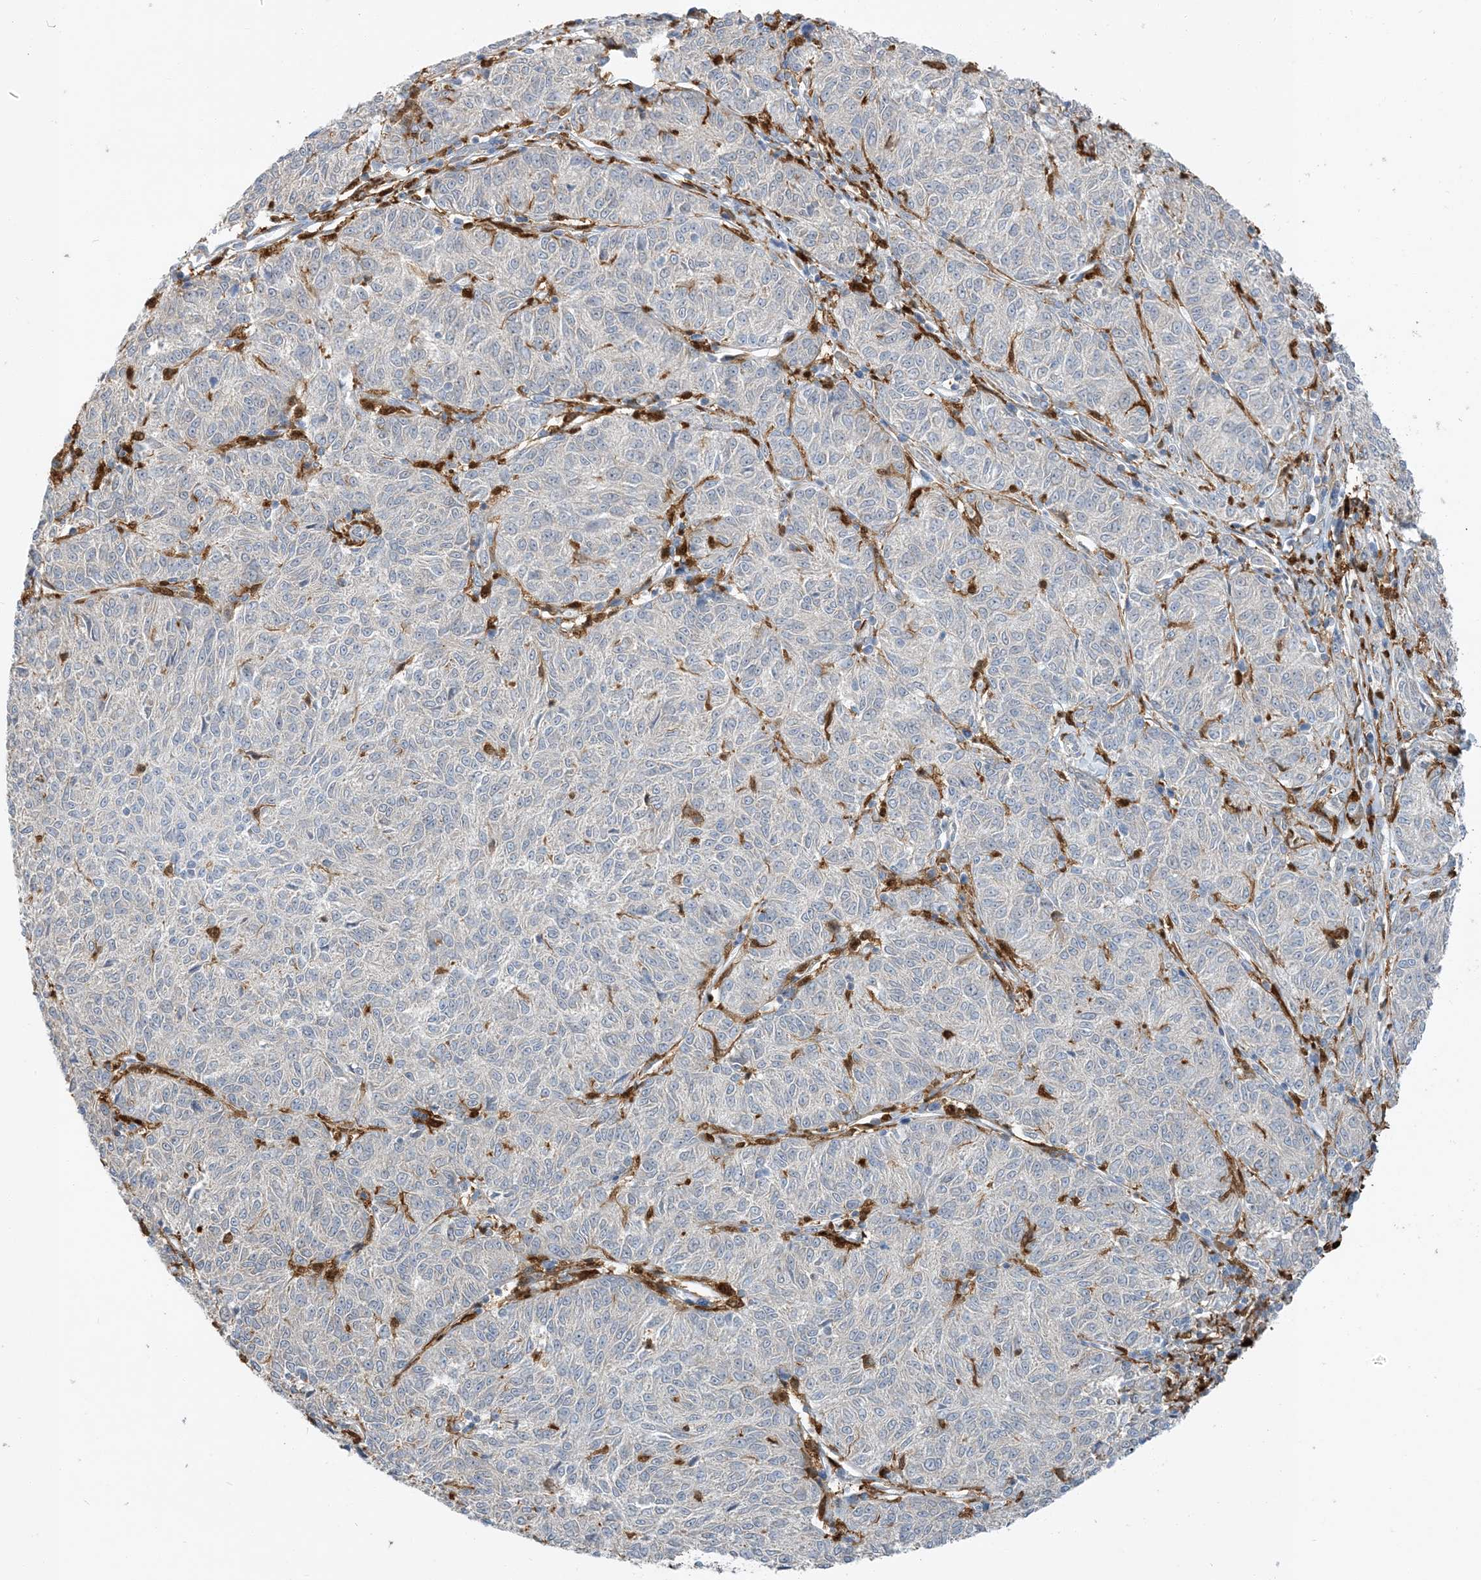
{"staining": {"intensity": "negative", "quantity": "none", "location": "none"}, "tissue": "melanoma", "cell_type": "Tumor cells", "image_type": "cancer", "snomed": [{"axis": "morphology", "description": "Malignant melanoma, NOS"}, {"axis": "topography", "description": "Skin"}], "caption": "IHC image of melanoma stained for a protein (brown), which exhibits no staining in tumor cells.", "gene": "NAGK", "patient": {"sex": "female", "age": 72}}